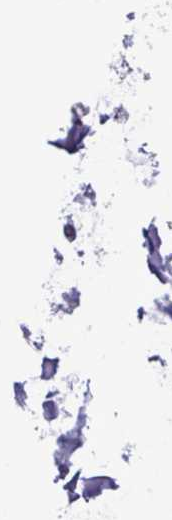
{"staining": {"intensity": "negative", "quantity": "none", "location": "none"}, "tissue": "soft tissue", "cell_type": "Chondrocytes", "image_type": "normal", "snomed": [{"axis": "morphology", "description": "Normal tissue, NOS"}, {"axis": "topography", "description": "Cartilage tissue"}, {"axis": "topography", "description": "Bronchus"}, {"axis": "topography", "description": "Peripheral nerve tissue"}], "caption": "Chondrocytes show no significant expression in benign soft tissue. The staining was performed using DAB (3,3'-diaminobenzidine) to visualize the protein expression in brown, while the nuclei were stained in blue with hematoxylin (Magnification: 20x).", "gene": "PGAP4", "patient": {"sex": "female", "age": 59}}